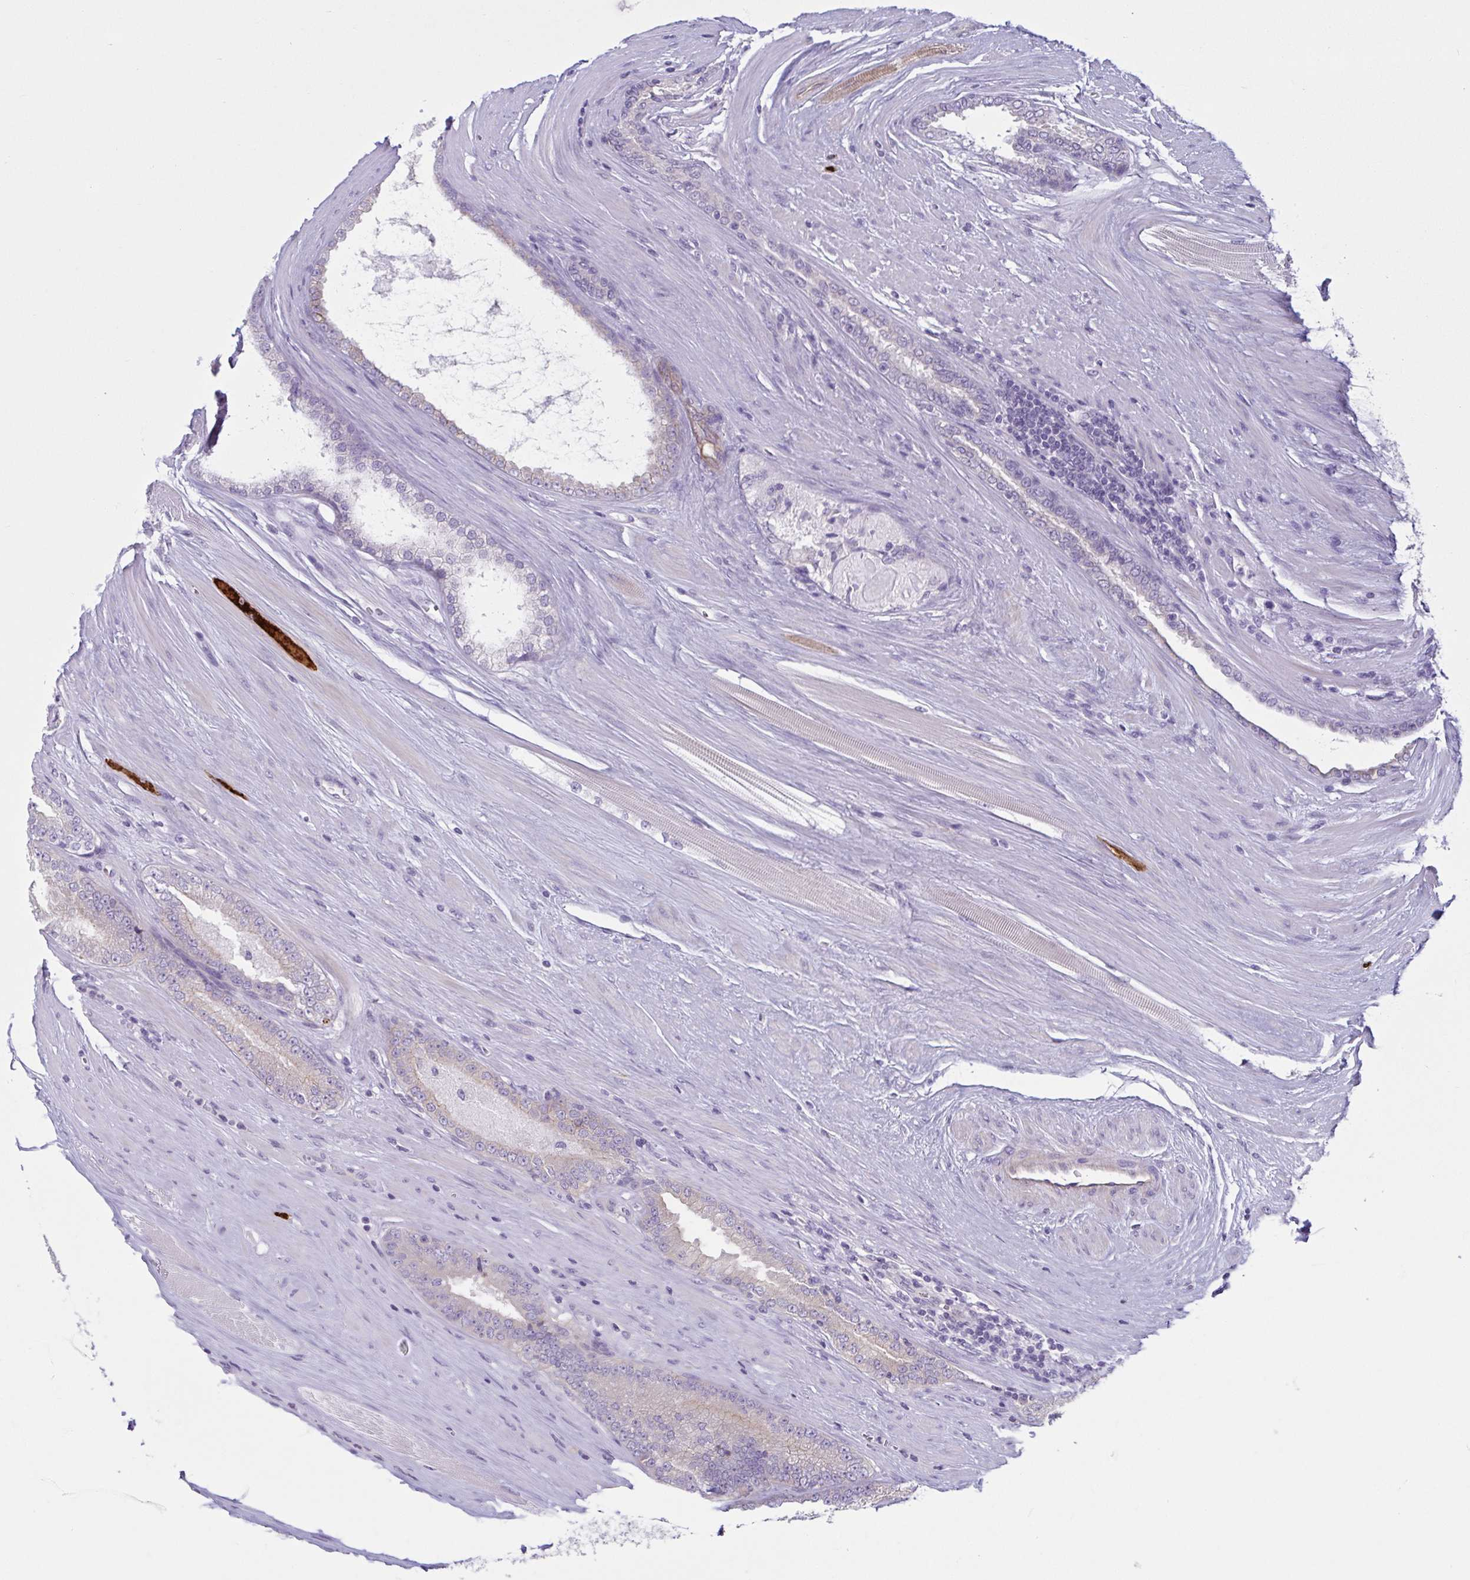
{"staining": {"intensity": "negative", "quantity": "none", "location": "none"}, "tissue": "prostate cancer", "cell_type": "Tumor cells", "image_type": "cancer", "snomed": [{"axis": "morphology", "description": "Adenocarcinoma, Low grade"}, {"axis": "topography", "description": "Prostate"}], "caption": "Immunohistochemistry image of human prostate cancer (low-grade adenocarcinoma) stained for a protein (brown), which reveals no expression in tumor cells.", "gene": "TNNI2", "patient": {"sex": "male", "age": 67}}